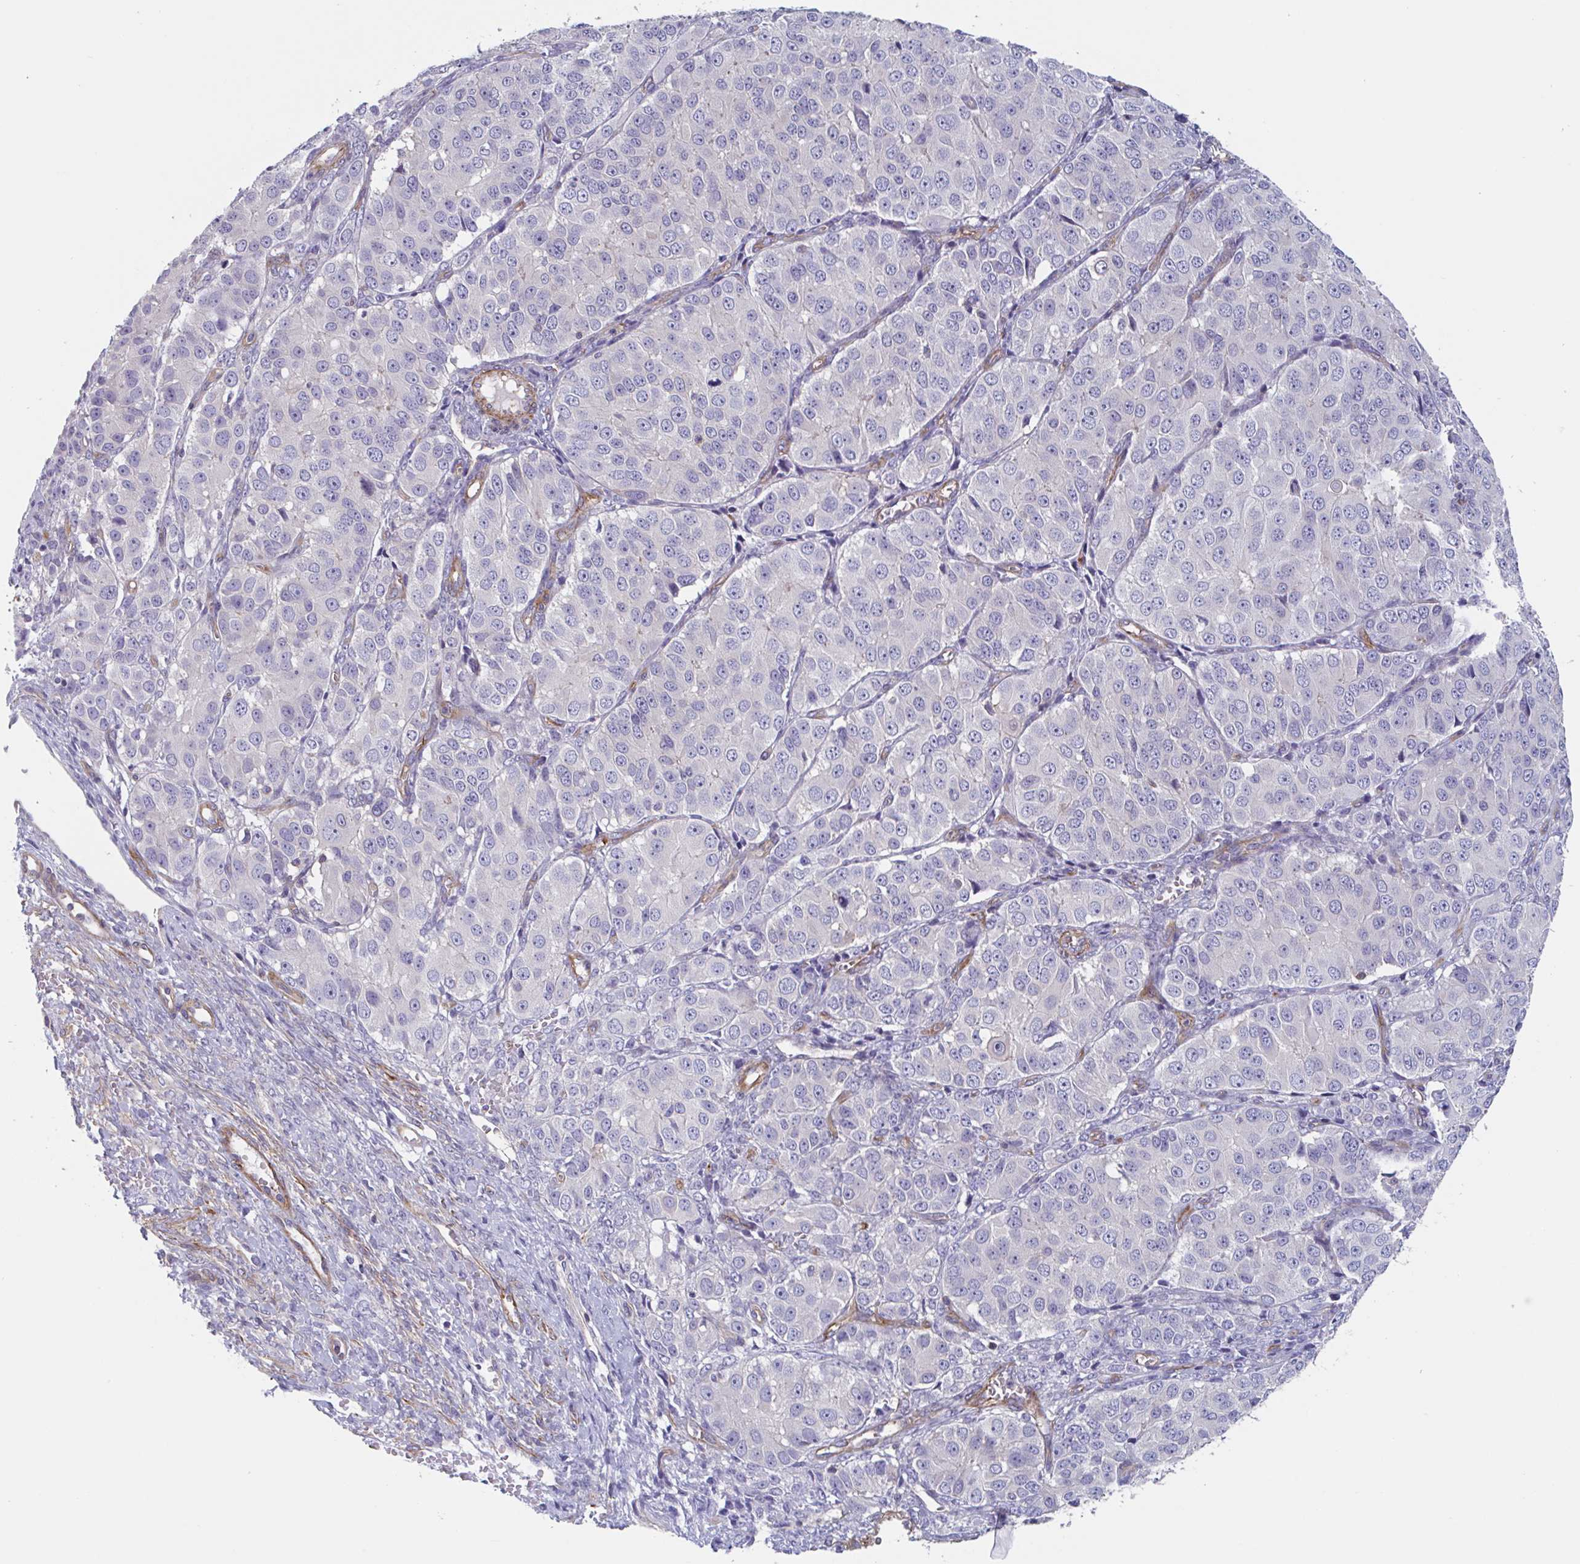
{"staining": {"intensity": "negative", "quantity": "none", "location": "none"}, "tissue": "ovarian cancer", "cell_type": "Tumor cells", "image_type": "cancer", "snomed": [{"axis": "morphology", "description": "Carcinoma, endometroid"}, {"axis": "topography", "description": "Ovary"}], "caption": "Tumor cells show no significant positivity in ovarian cancer (endometroid carcinoma). The staining is performed using DAB (3,3'-diaminobenzidine) brown chromogen with nuclei counter-stained in using hematoxylin.", "gene": "SHISA7", "patient": {"sex": "female", "age": 51}}